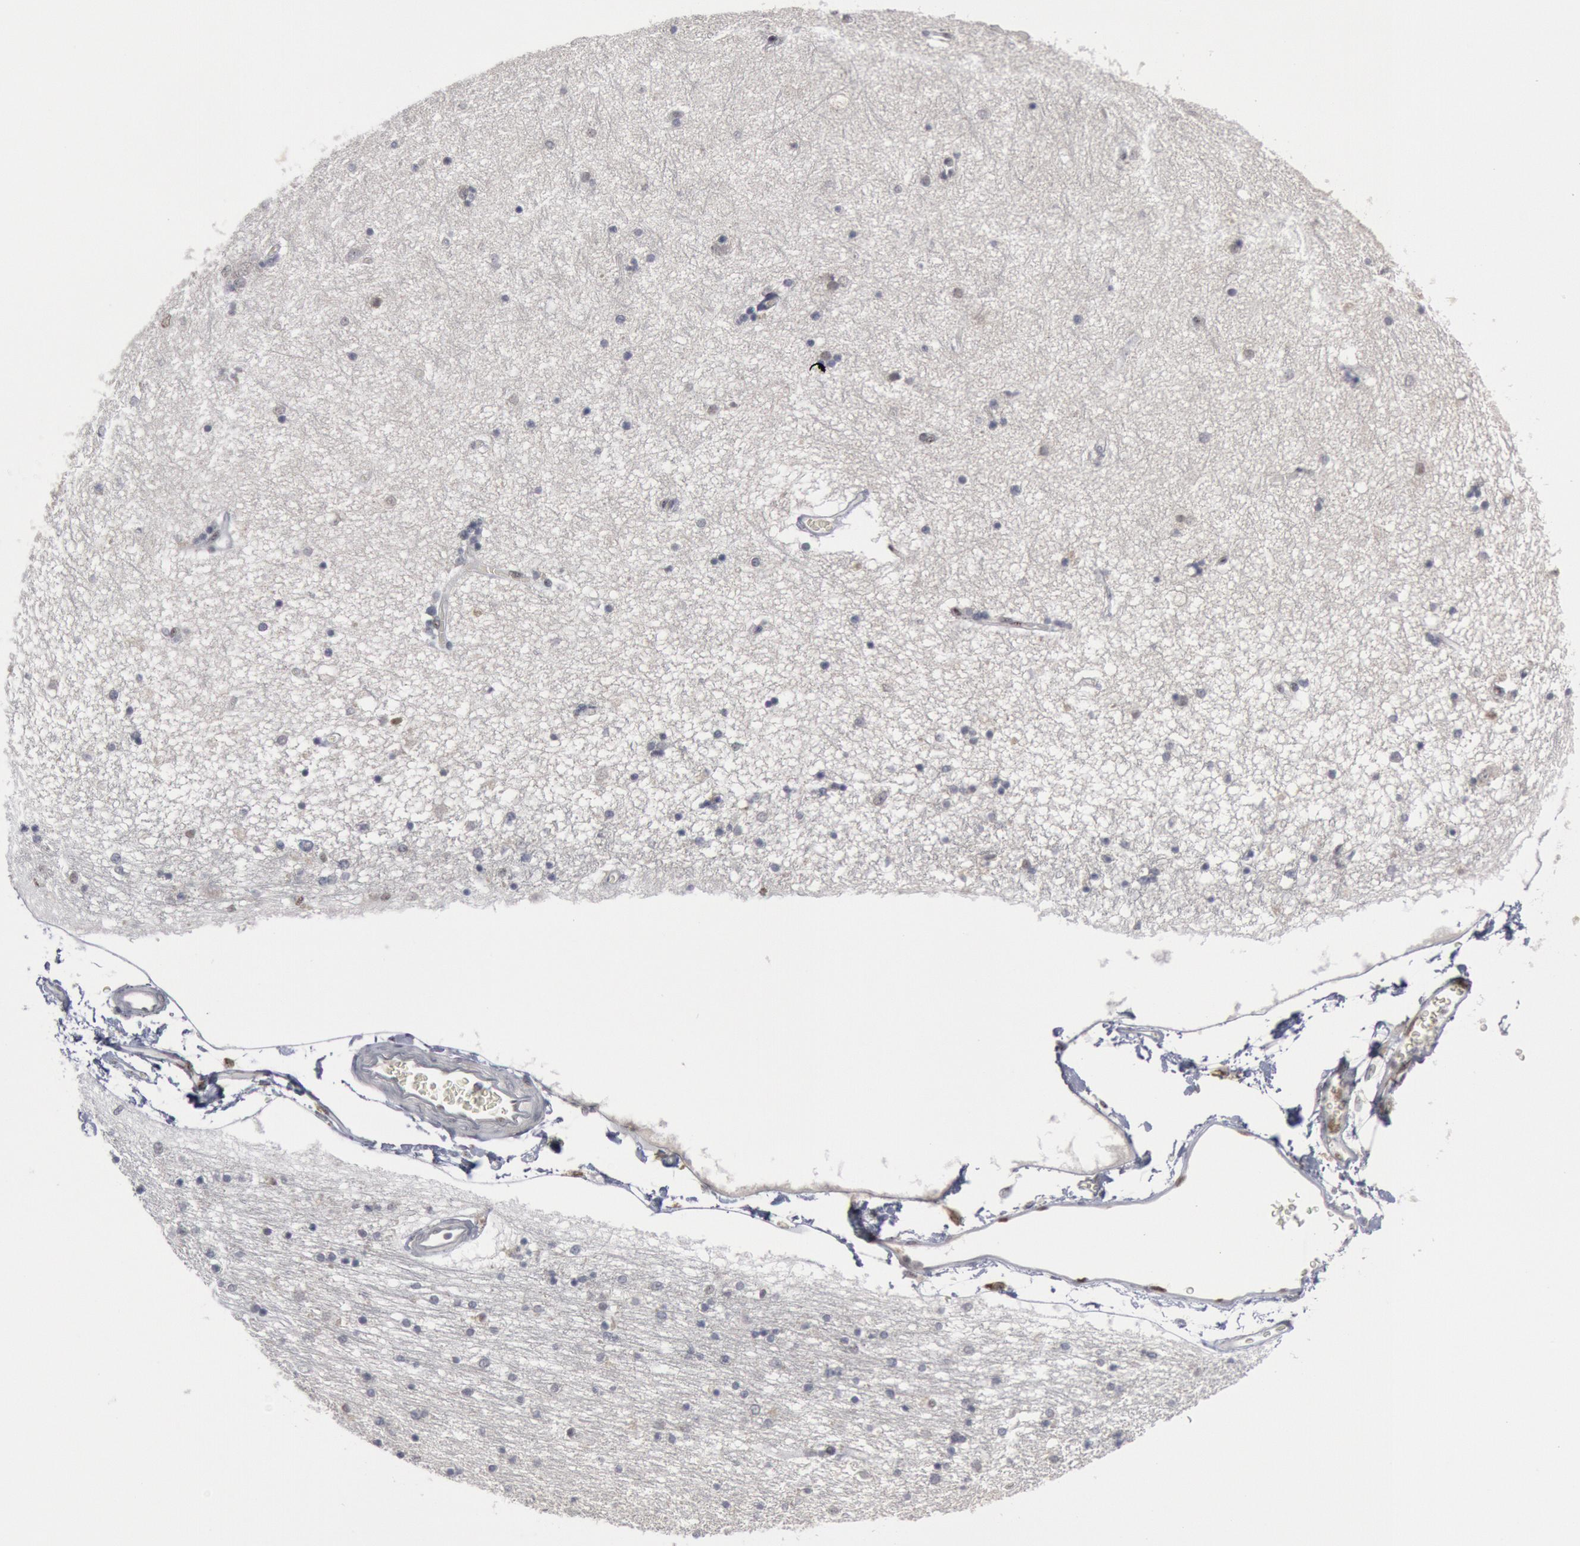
{"staining": {"intensity": "weak", "quantity": "<25%", "location": "nuclear"}, "tissue": "hippocampus", "cell_type": "Glial cells", "image_type": "normal", "snomed": [{"axis": "morphology", "description": "Normal tissue, NOS"}, {"axis": "topography", "description": "Hippocampus"}], "caption": "The photomicrograph shows no significant staining in glial cells of hippocampus.", "gene": "FOXO1", "patient": {"sex": "female", "age": 54}}